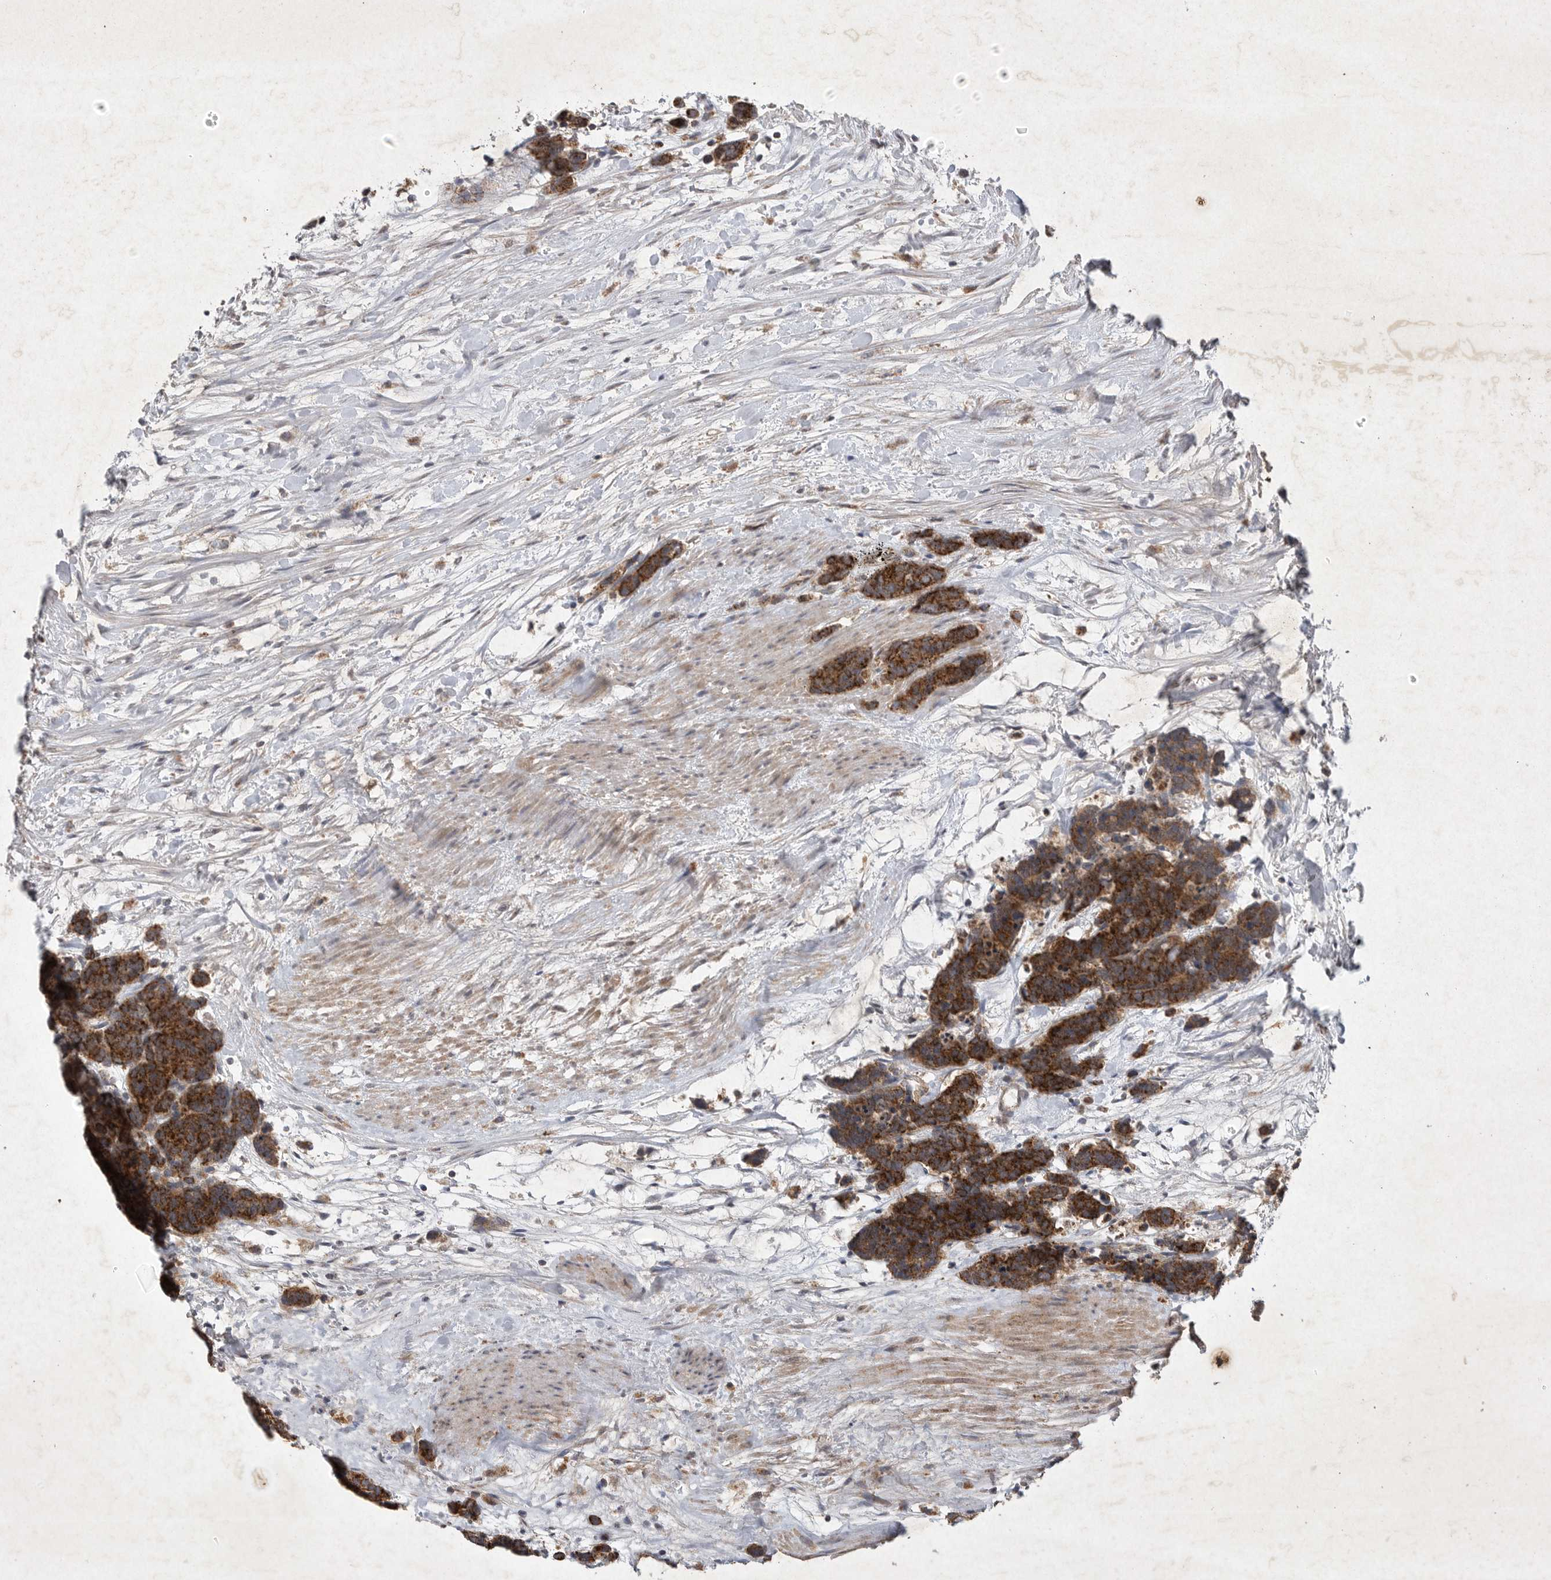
{"staining": {"intensity": "strong", "quantity": ">75%", "location": "cytoplasmic/membranous"}, "tissue": "carcinoid", "cell_type": "Tumor cells", "image_type": "cancer", "snomed": [{"axis": "morphology", "description": "Carcinoma, NOS"}, {"axis": "morphology", "description": "Carcinoid, malignant, NOS"}, {"axis": "topography", "description": "Urinary bladder"}], "caption": "Malignant carcinoid tissue reveals strong cytoplasmic/membranous positivity in about >75% of tumor cells", "gene": "DDR1", "patient": {"sex": "male", "age": 57}}